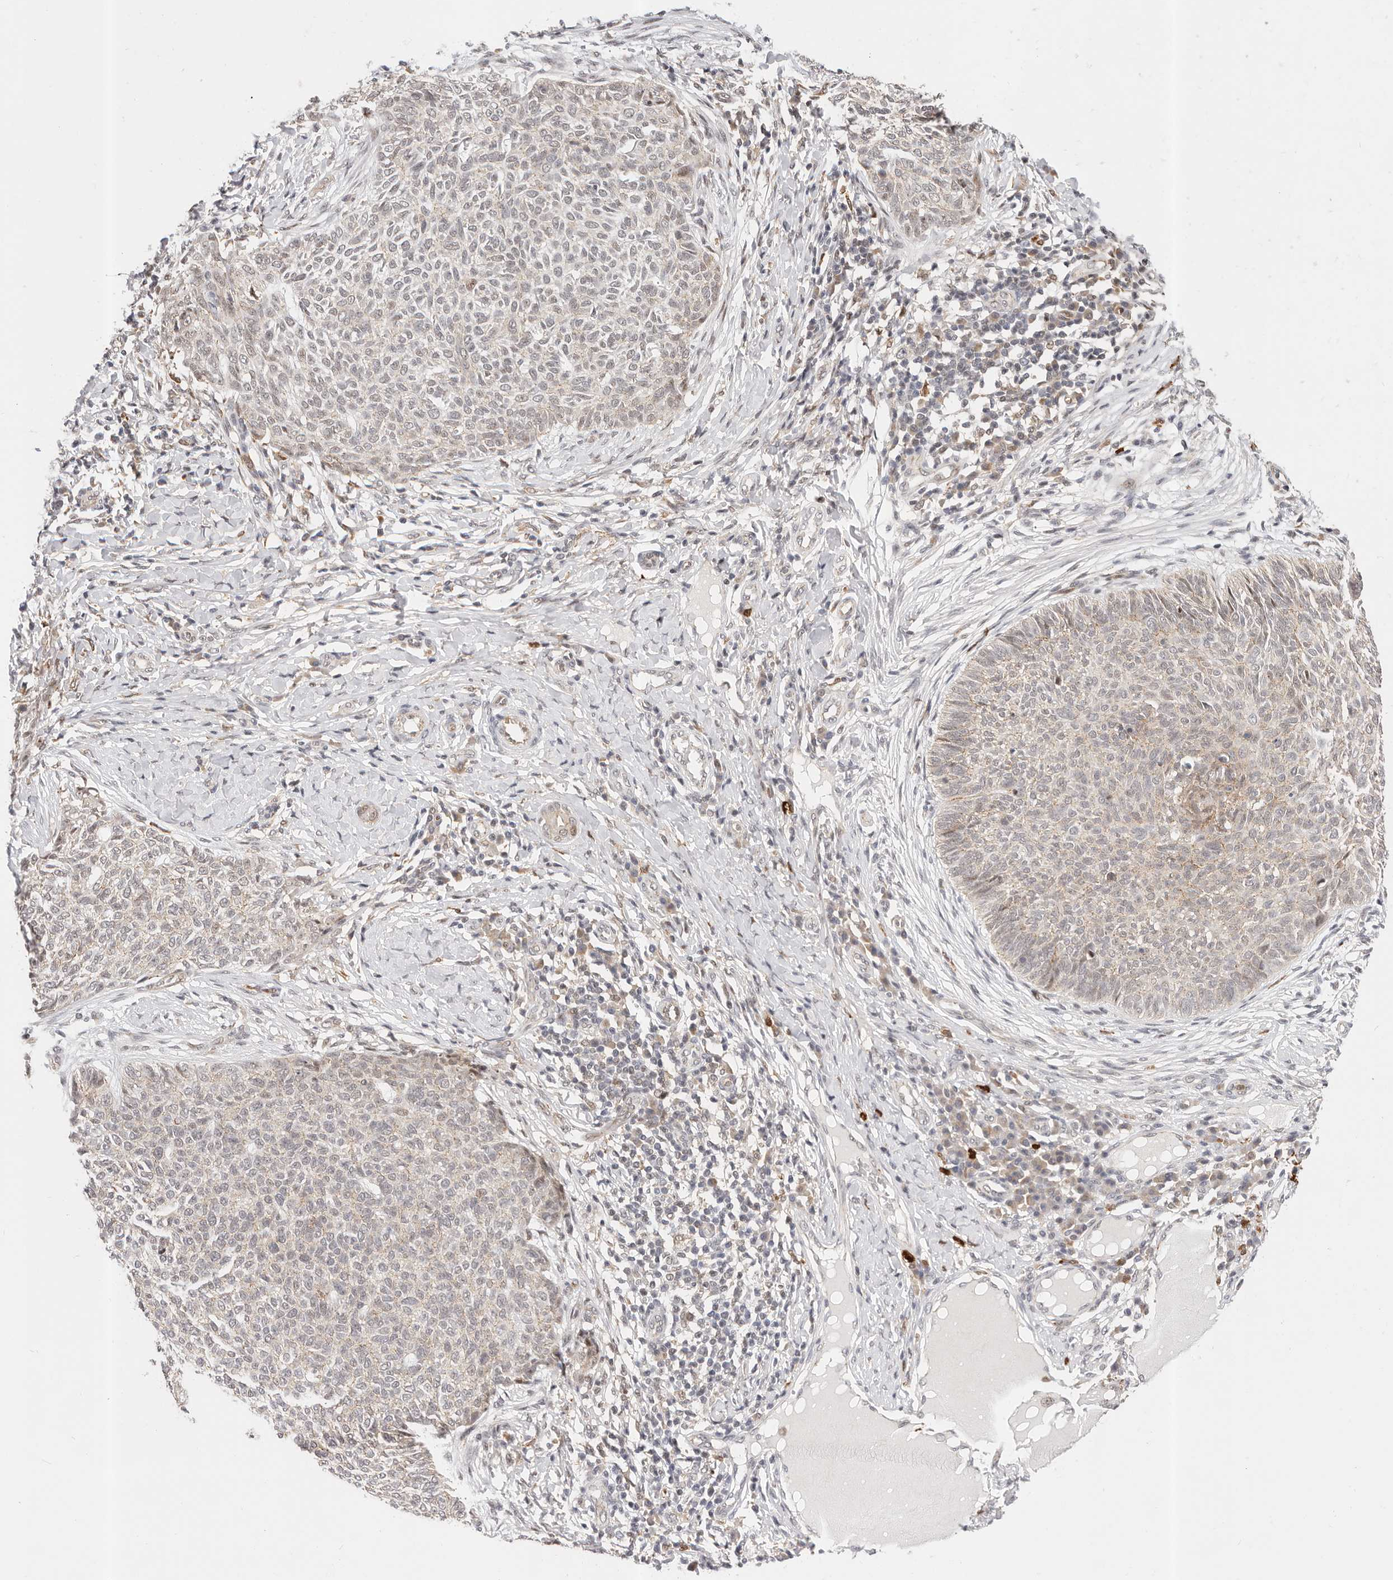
{"staining": {"intensity": "weak", "quantity": "<25%", "location": "cytoplasmic/membranous"}, "tissue": "skin cancer", "cell_type": "Tumor cells", "image_type": "cancer", "snomed": [{"axis": "morphology", "description": "Normal tissue, NOS"}, {"axis": "morphology", "description": "Basal cell carcinoma"}, {"axis": "topography", "description": "Skin"}], "caption": "There is no significant expression in tumor cells of skin cancer (basal cell carcinoma).", "gene": "AFDN", "patient": {"sex": "male", "age": 50}}